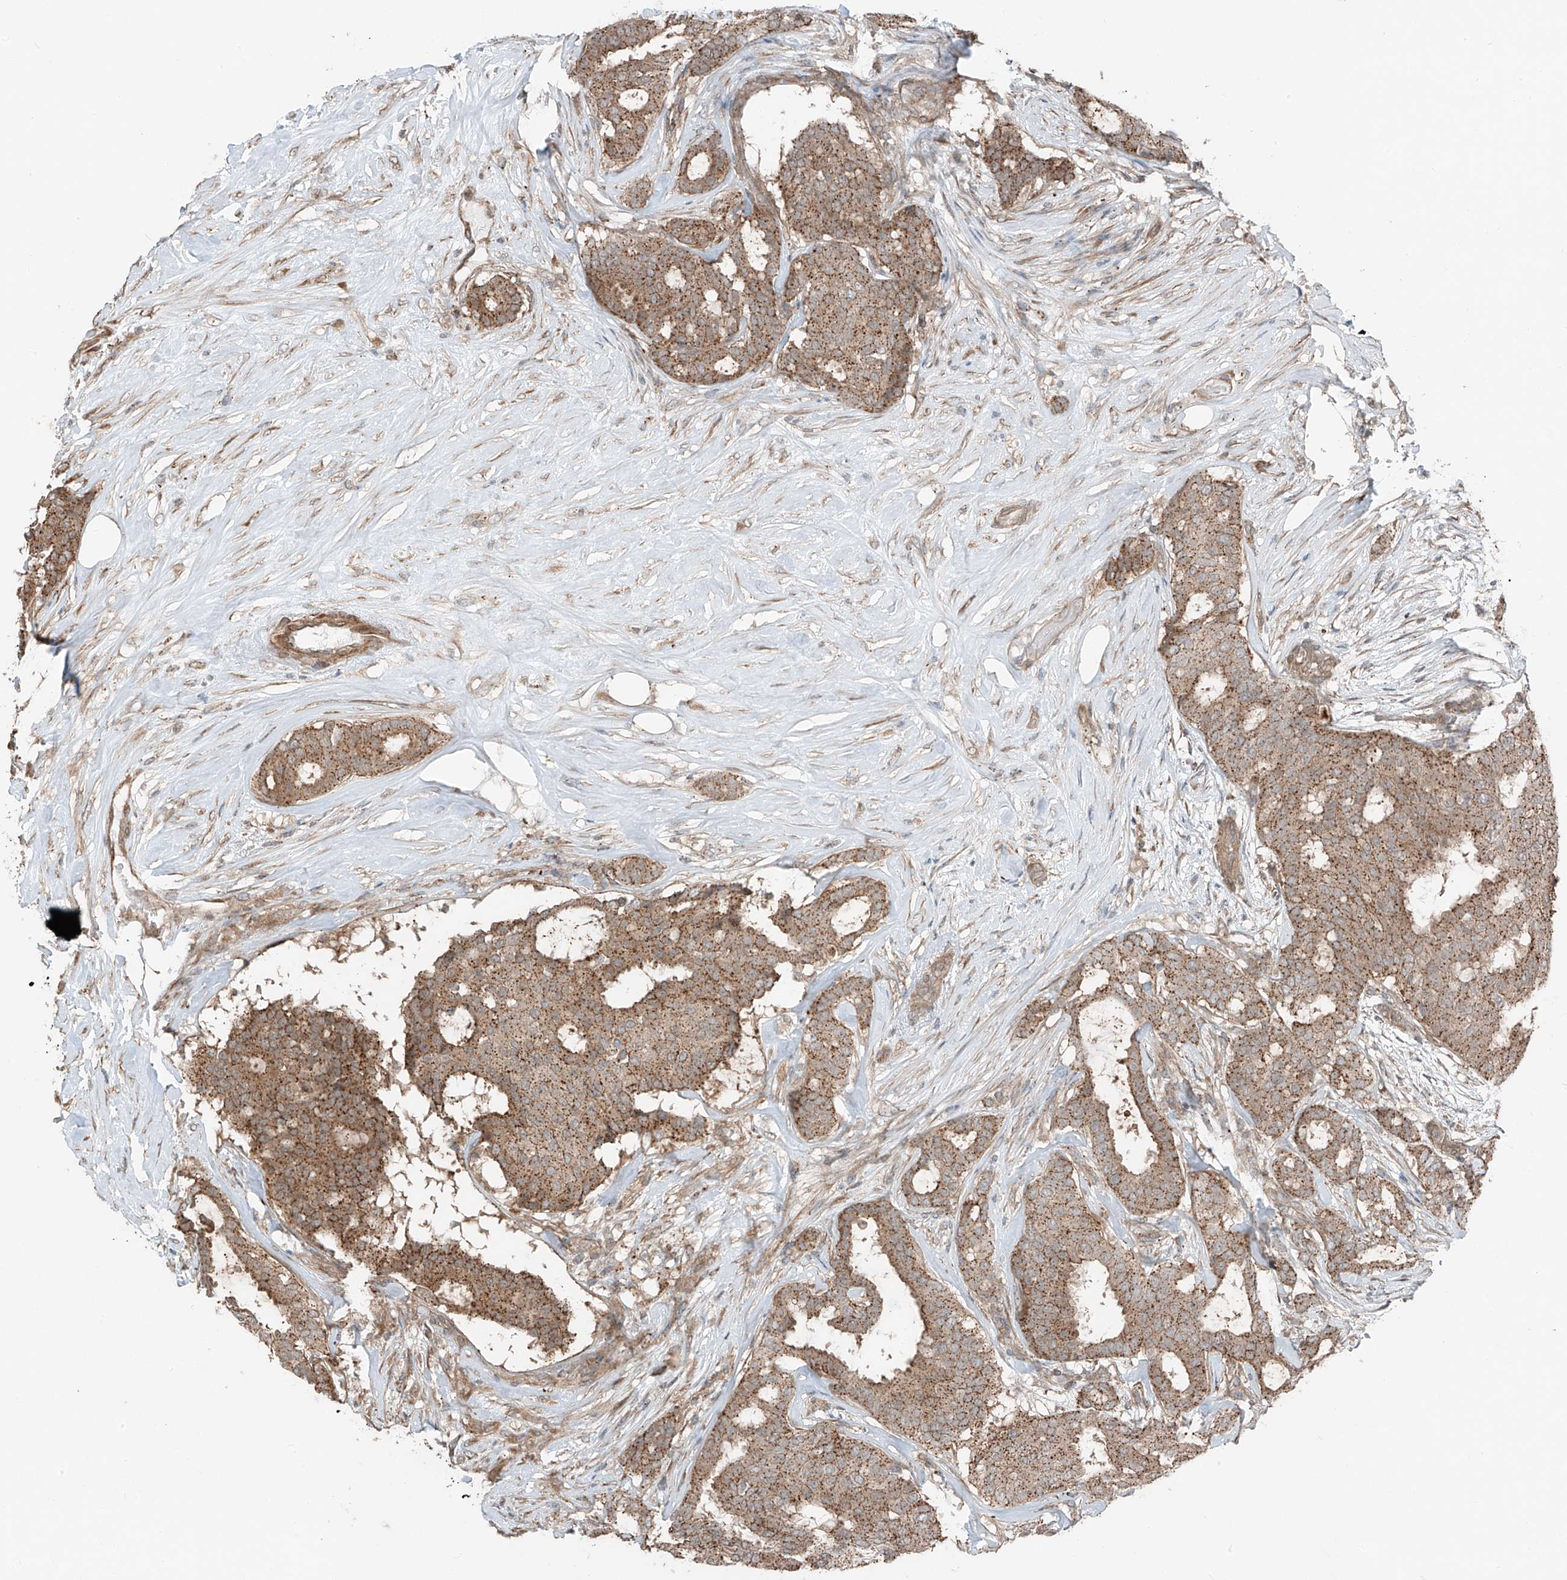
{"staining": {"intensity": "moderate", "quantity": ">75%", "location": "cytoplasmic/membranous"}, "tissue": "breast cancer", "cell_type": "Tumor cells", "image_type": "cancer", "snomed": [{"axis": "morphology", "description": "Duct carcinoma"}, {"axis": "topography", "description": "Breast"}], "caption": "Protein expression analysis of breast cancer exhibits moderate cytoplasmic/membranous staining in approximately >75% of tumor cells.", "gene": "CEP162", "patient": {"sex": "female", "age": 75}}